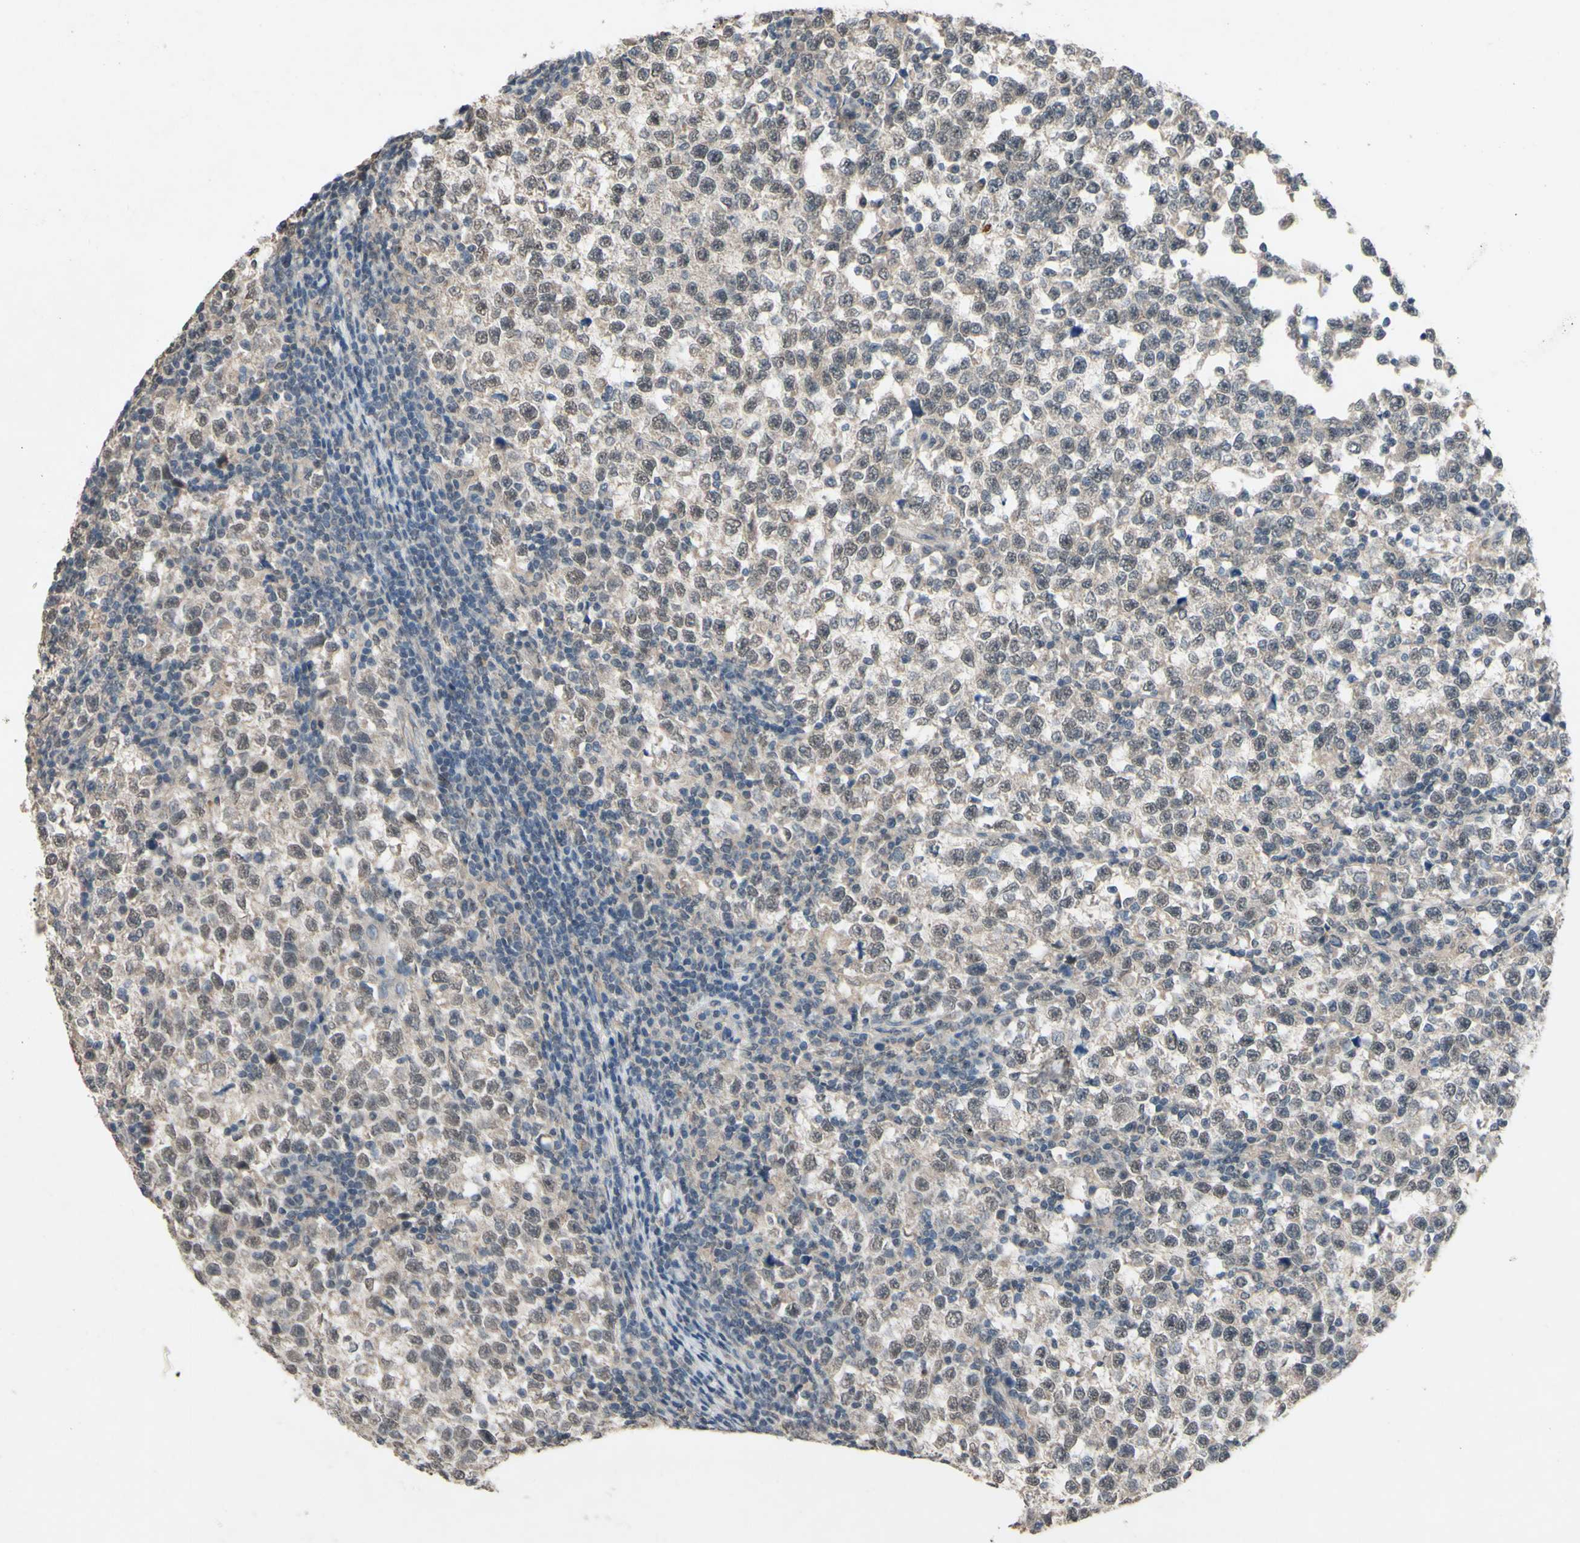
{"staining": {"intensity": "weak", "quantity": ">75%", "location": "cytoplasmic/membranous"}, "tissue": "testis cancer", "cell_type": "Tumor cells", "image_type": "cancer", "snomed": [{"axis": "morphology", "description": "Seminoma, NOS"}, {"axis": "topography", "description": "Testis"}], "caption": "IHC micrograph of neoplastic tissue: human testis cancer stained using immunohistochemistry reveals low levels of weak protein expression localized specifically in the cytoplasmic/membranous of tumor cells, appearing as a cytoplasmic/membranous brown color.", "gene": "CDCP1", "patient": {"sex": "male", "age": 43}}